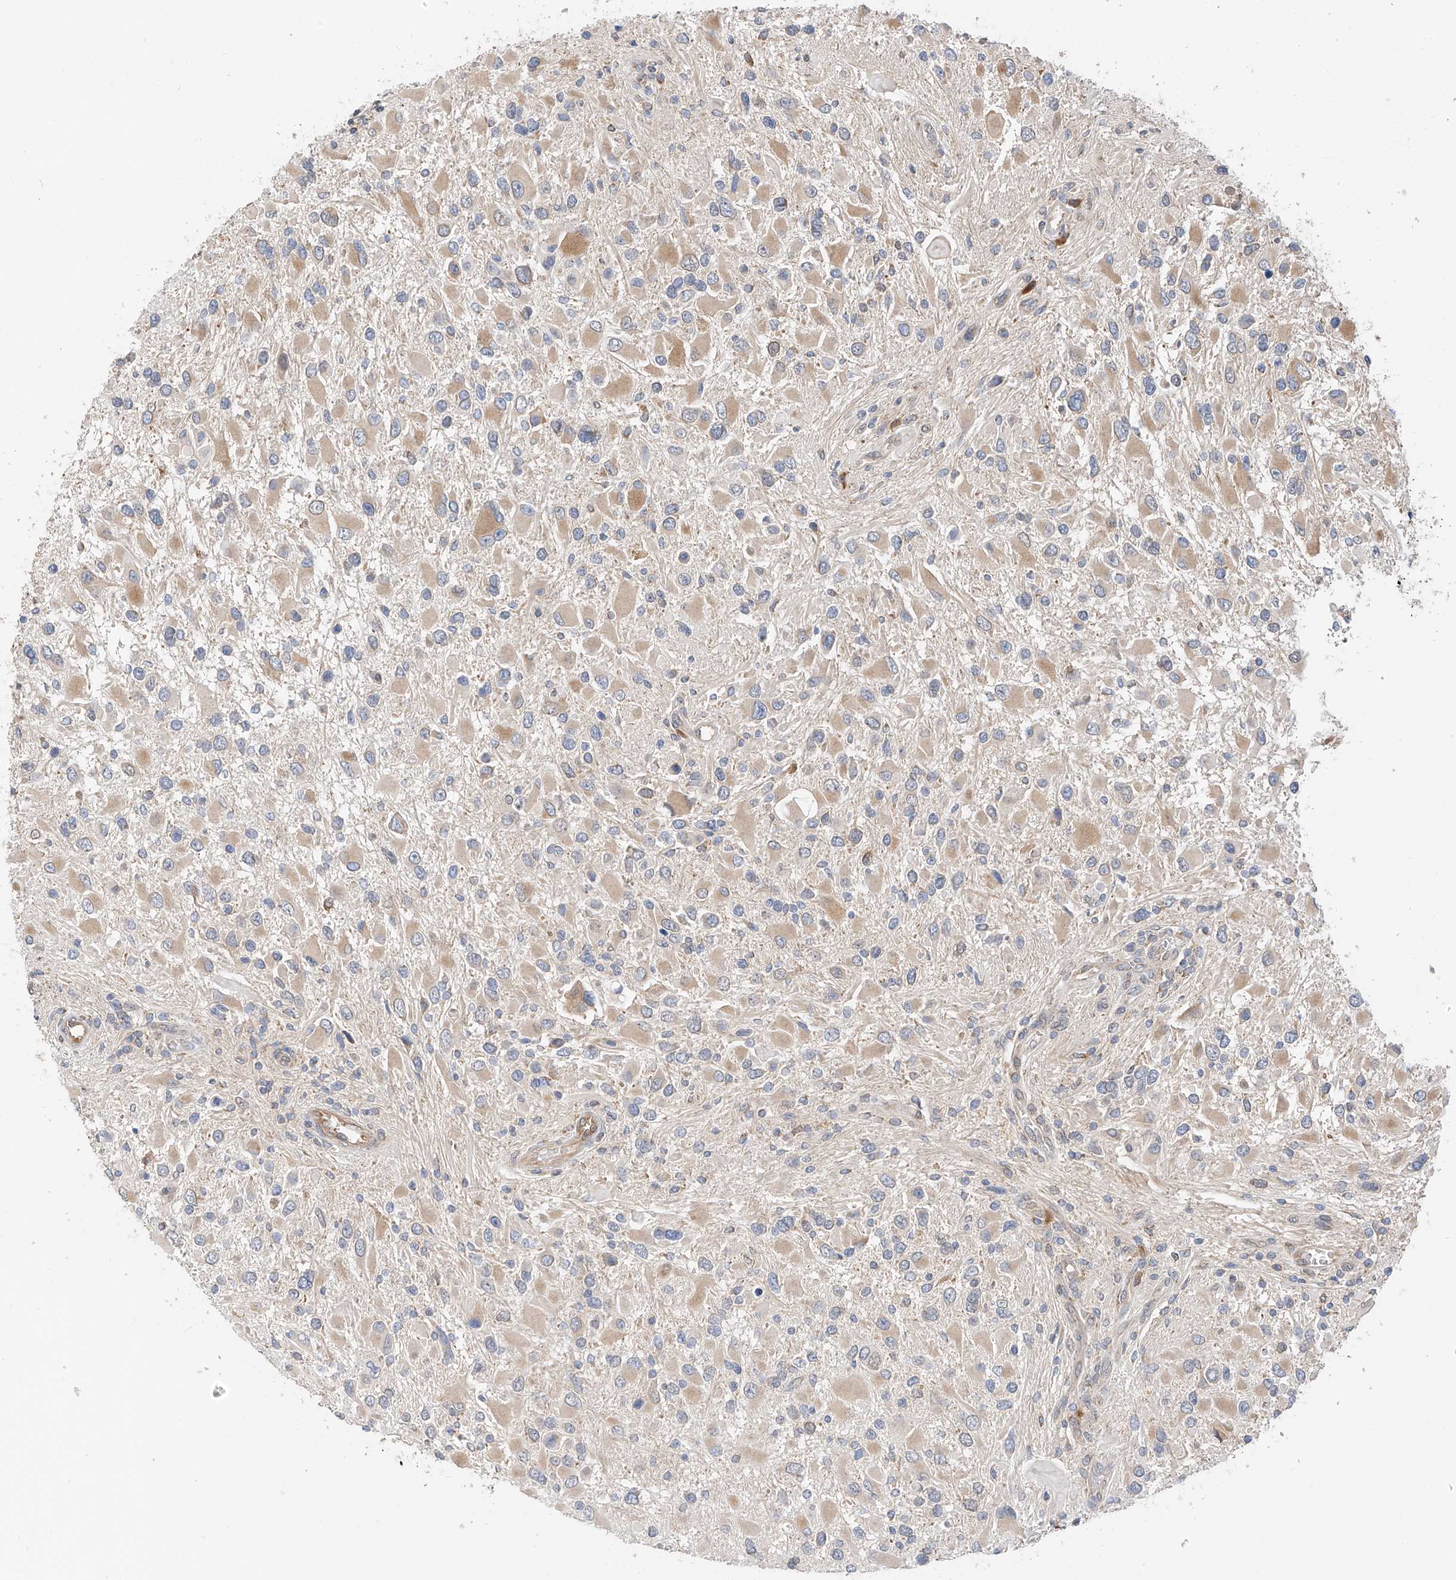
{"staining": {"intensity": "weak", "quantity": "25%-75%", "location": "cytoplasmic/membranous"}, "tissue": "glioma", "cell_type": "Tumor cells", "image_type": "cancer", "snomed": [{"axis": "morphology", "description": "Glioma, malignant, High grade"}, {"axis": "topography", "description": "Brain"}], "caption": "High-grade glioma (malignant) tissue displays weak cytoplasmic/membranous positivity in about 25%-75% of tumor cells, visualized by immunohistochemistry.", "gene": "PPA2", "patient": {"sex": "male", "age": 53}}